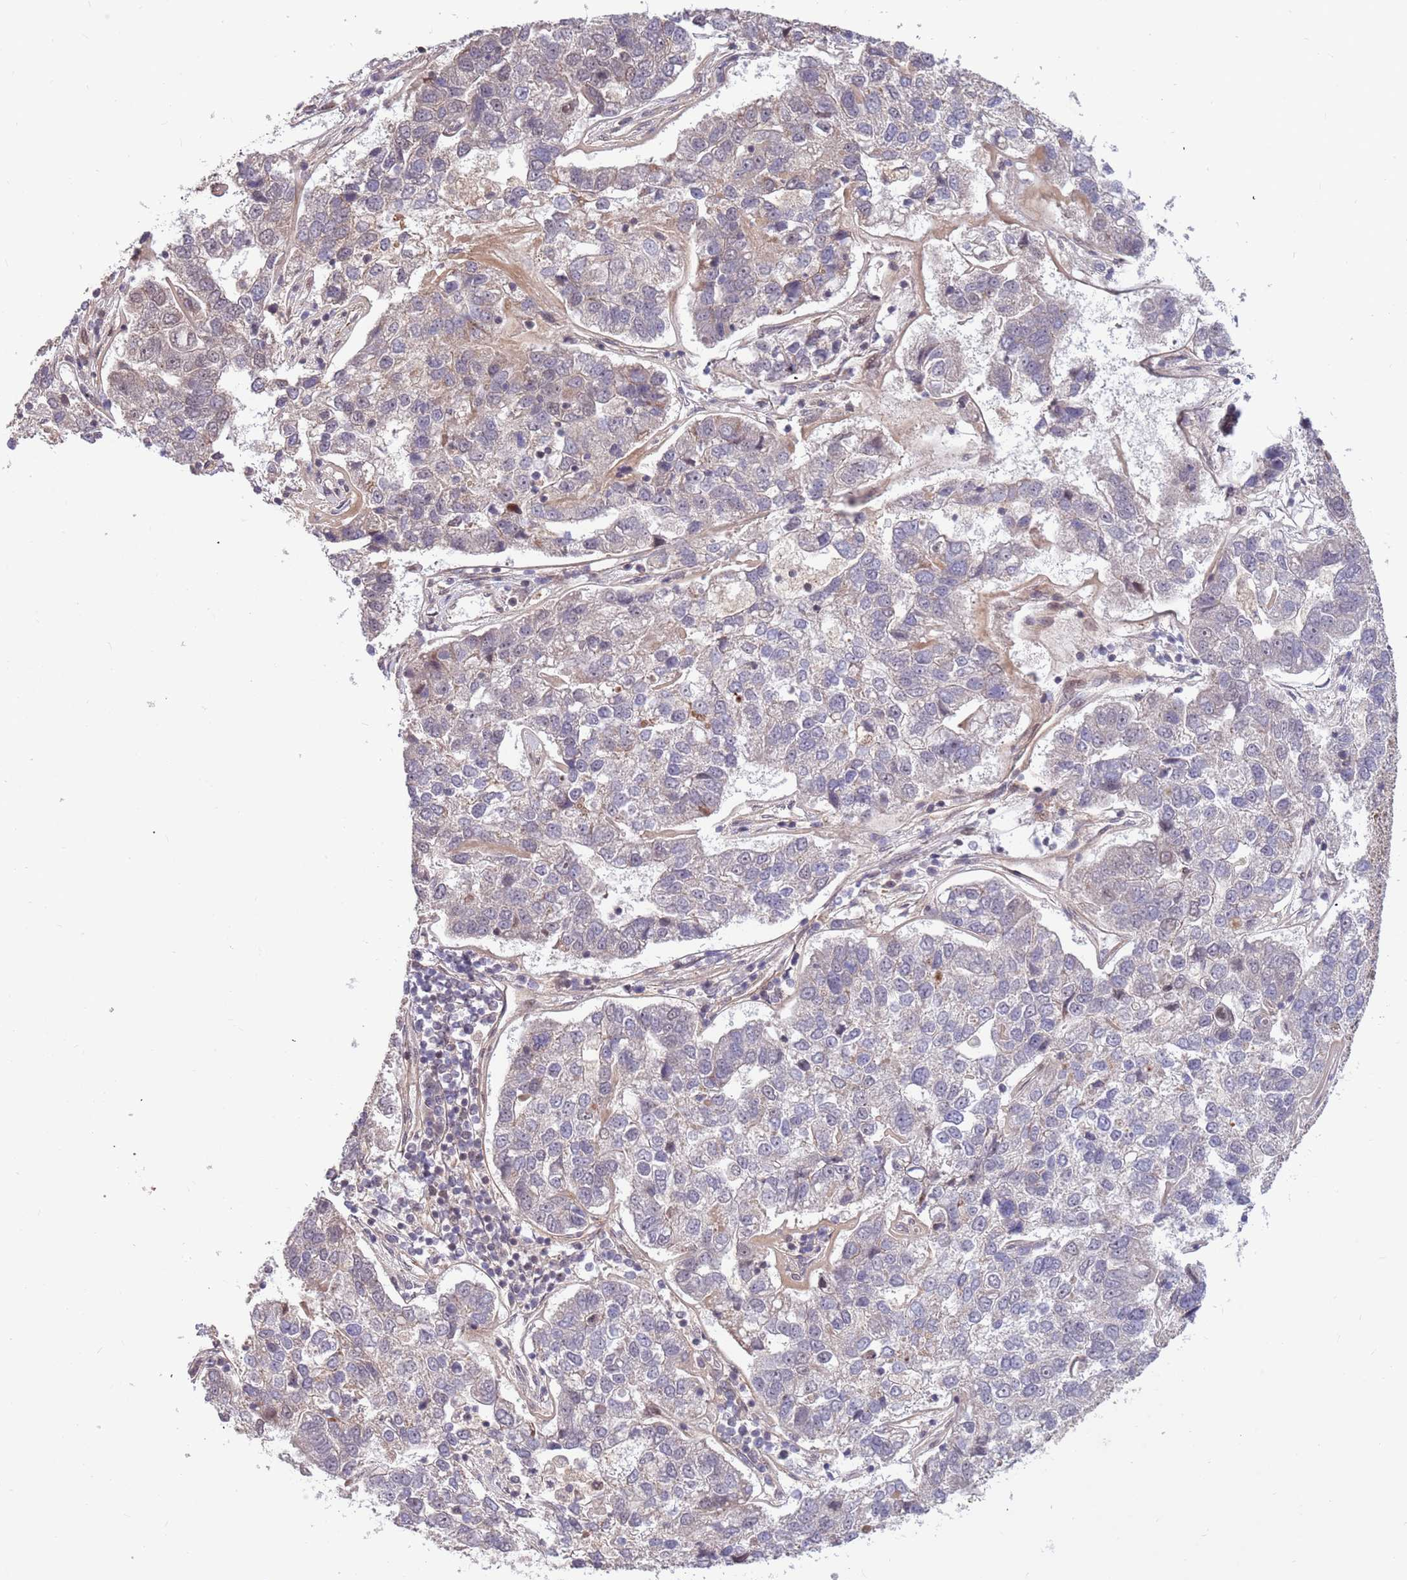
{"staining": {"intensity": "negative", "quantity": "none", "location": "none"}, "tissue": "pancreatic cancer", "cell_type": "Tumor cells", "image_type": "cancer", "snomed": [{"axis": "morphology", "description": "Adenocarcinoma, NOS"}, {"axis": "topography", "description": "Pancreas"}], "caption": "An IHC micrograph of pancreatic cancer (adenocarcinoma) is shown. There is no staining in tumor cells of pancreatic cancer (adenocarcinoma).", "gene": "HAUS3", "patient": {"sex": "female", "age": 61}}